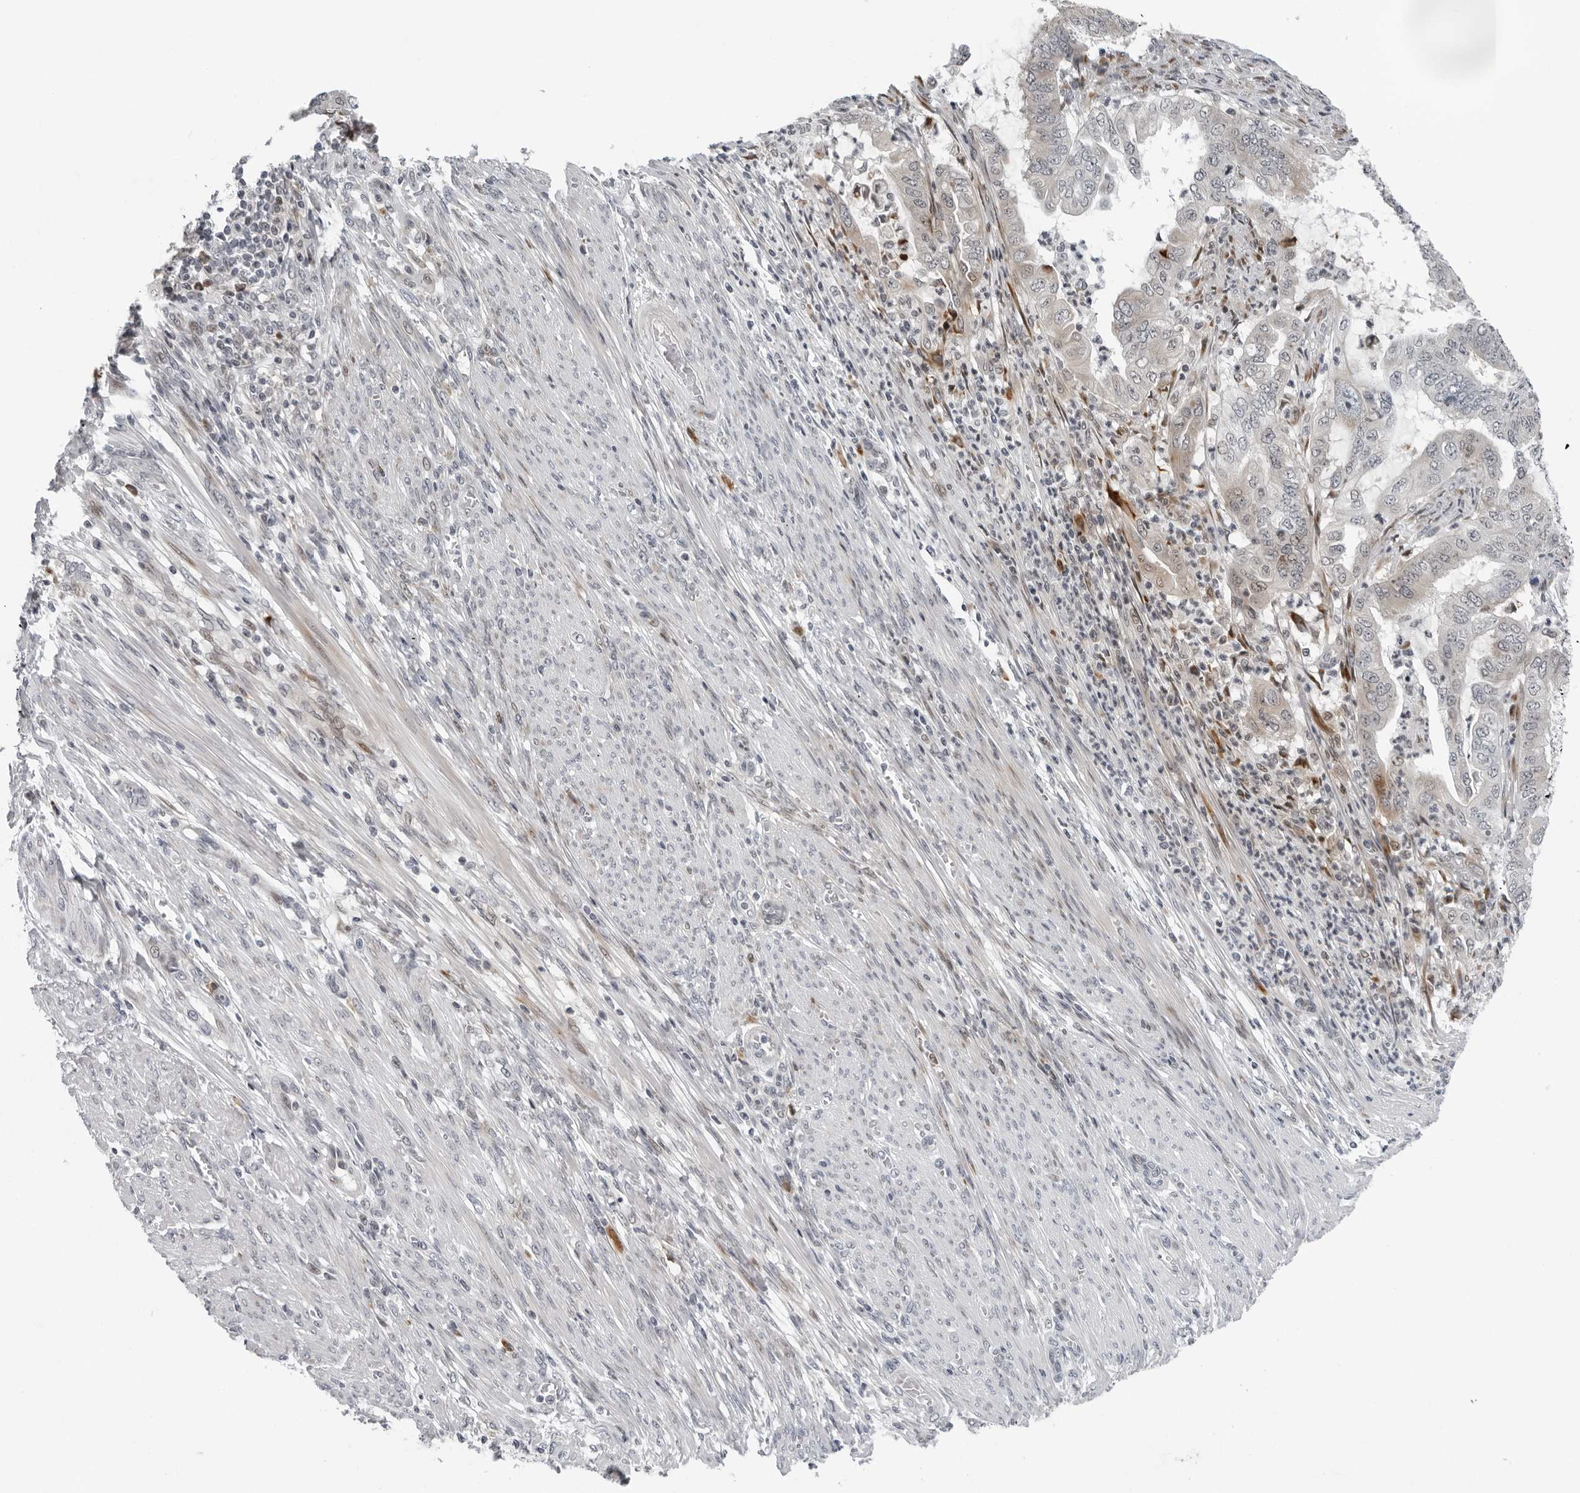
{"staining": {"intensity": "weak", "quantity": "<25%", "location": "cytoplasmic/membranous"}, "tissue": "endometrial cancer", "cell_type": "Tumor cells", "image_type": "cancer", "snomed": [{"axis": "morphology", "description": "Adenocarcinoma, NOS"}, {"axis": "topography", "description": "Endometrium"}], "caption": "Immunohistochemistry micrograph of endometrial cancer stained for a protein (brown), which demonstrates no expression in tumor cells.", "gene": "PIP4K2C", "patient": {"sex": "female", "age": 51}}